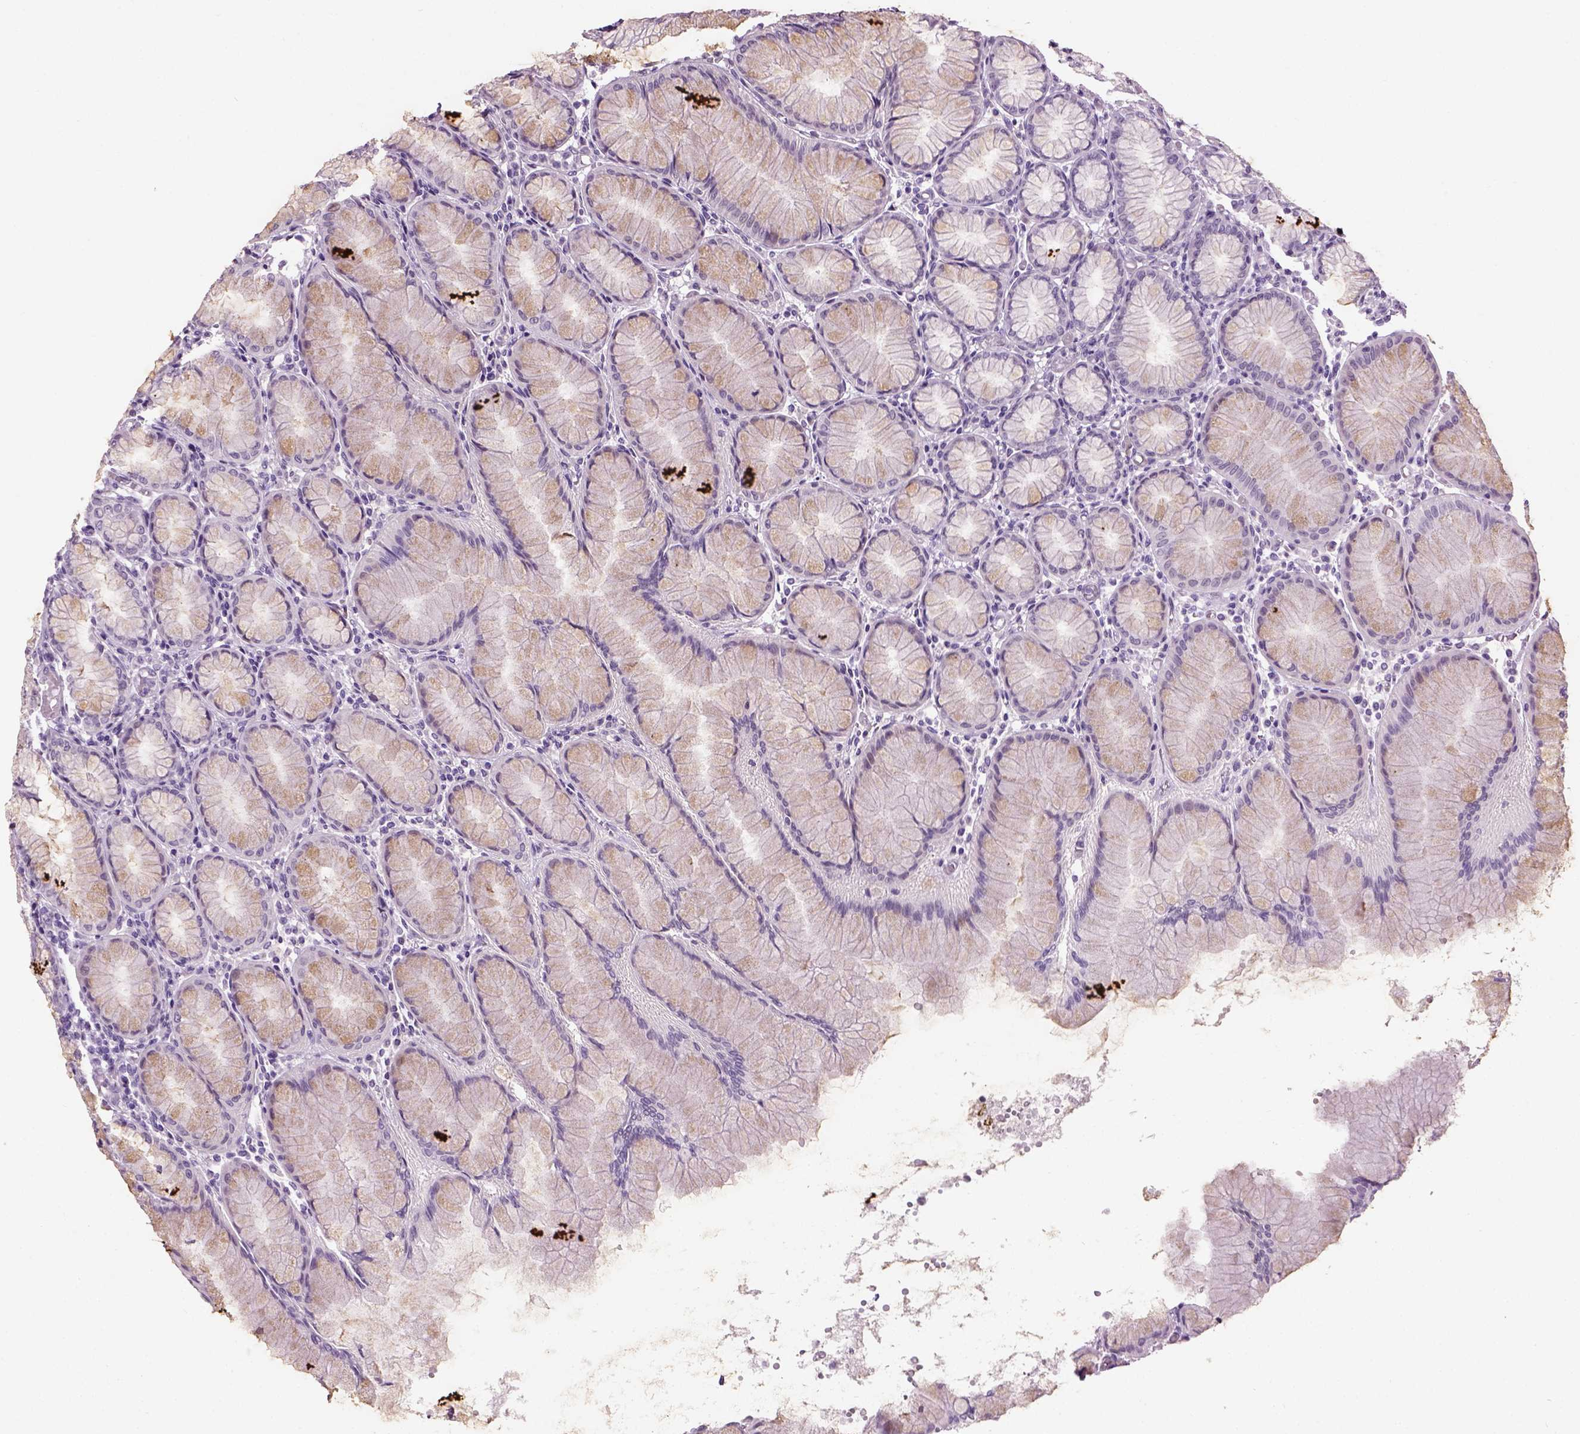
{"staining": {"intensity": "weak", "quantity": "<25%", "location": "cytoplasmic/membranous"}, "tissue": "stomach", "cell_type": "Glandular cells", "image_type": "normal", "snomed": [{"axis": "morphology", "description": "Normal tissue, NOS"}, {"axis": "topography", "description": "Stomach"}], "caption": "A histopathology image of stomach stained for a protein reveals no brown staining in glandular cells. Nuclei are stained in blue.", "gene": "GABRB2", "patient": {"sex": "female", "age": 57}}